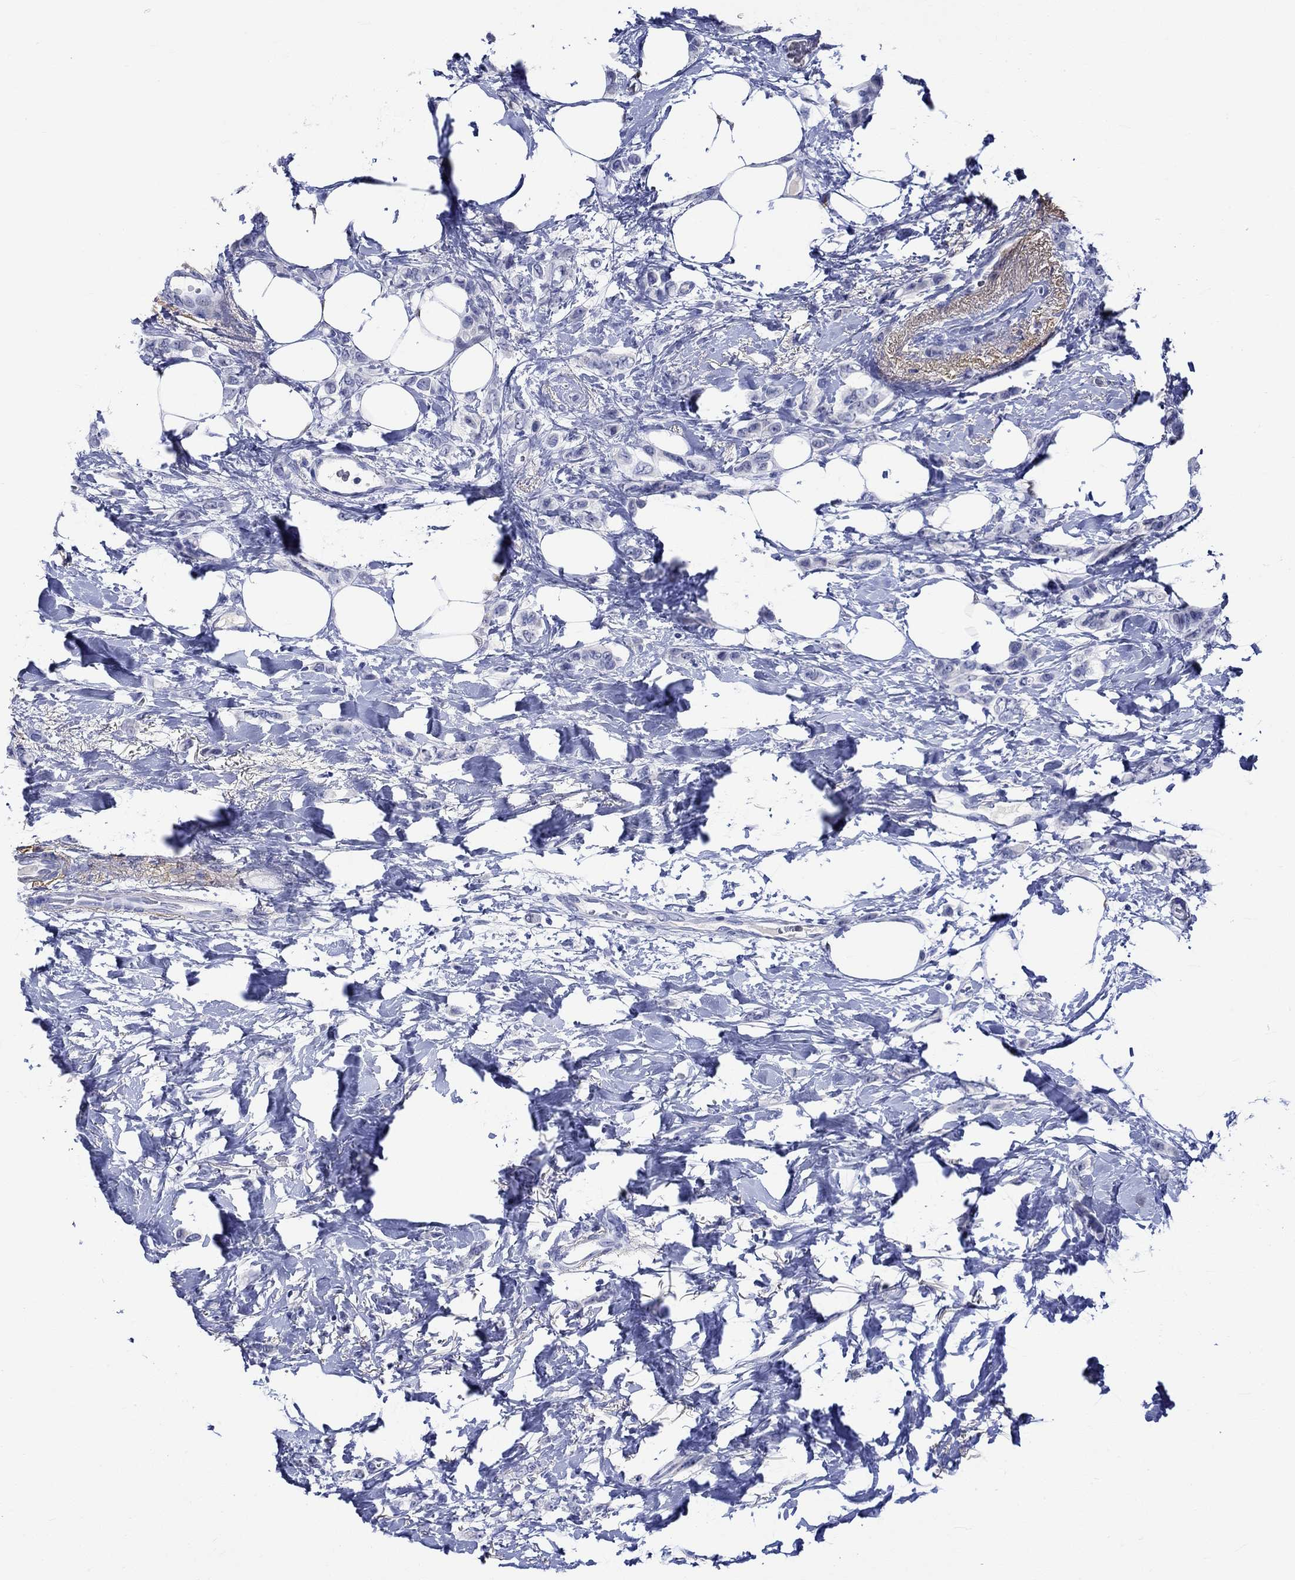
{"staining": {"intensity": "negative", "quantity": "none", "location": "none"}, "tissue": "breast cancer", "cell_type": "Tumor cells", "image_type": "cancer", "snomed": [{"axis": "morphology", "description": "Lobular carcinoma"}, {"axis": "topography", "description": "Breast"}], "caption": "This is an IHC histopathology image of human breast lobular carcinoma. There is no expression in tumor cells.", "gene": "KLHL35", "patient": {"sex": "female", "age": 66}}